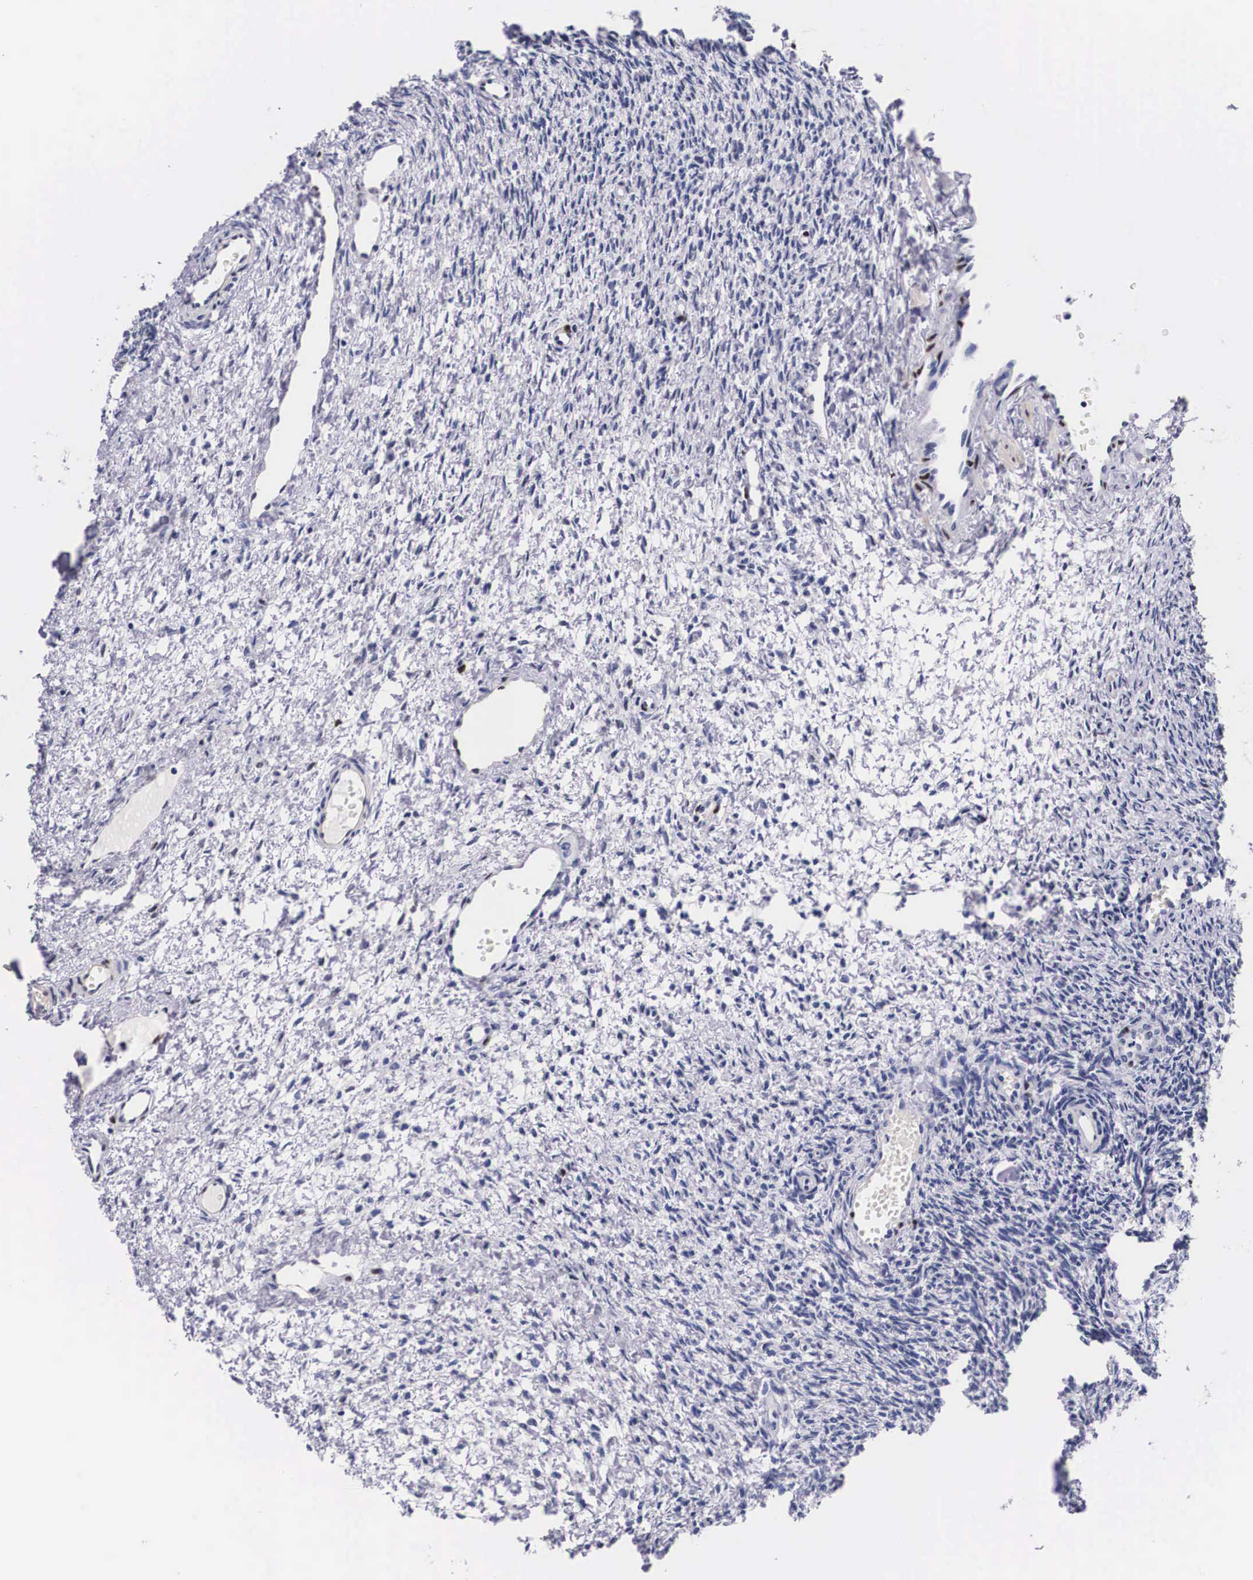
{"staining": {"intensity": "strong", "quantity": "<25%", "location": "nuclear"}, "tissue": "ovary", "cell_type": "Ovarian stroma cells", "image_type": "normal", "snomed": [{"axis": "morphology", "description": "Normal tissue, NOS"}, {"axis": "topography", "description": "Ovary"}], "caption": "There is medium levels of strong nuclear staining in ovarian stroma cells of unremarkable ovary, as demonstrated by immunohistochemical staining (brown color).", "gene": "KHDRBS3", "patient": {"sex": "female", "age": 32}}